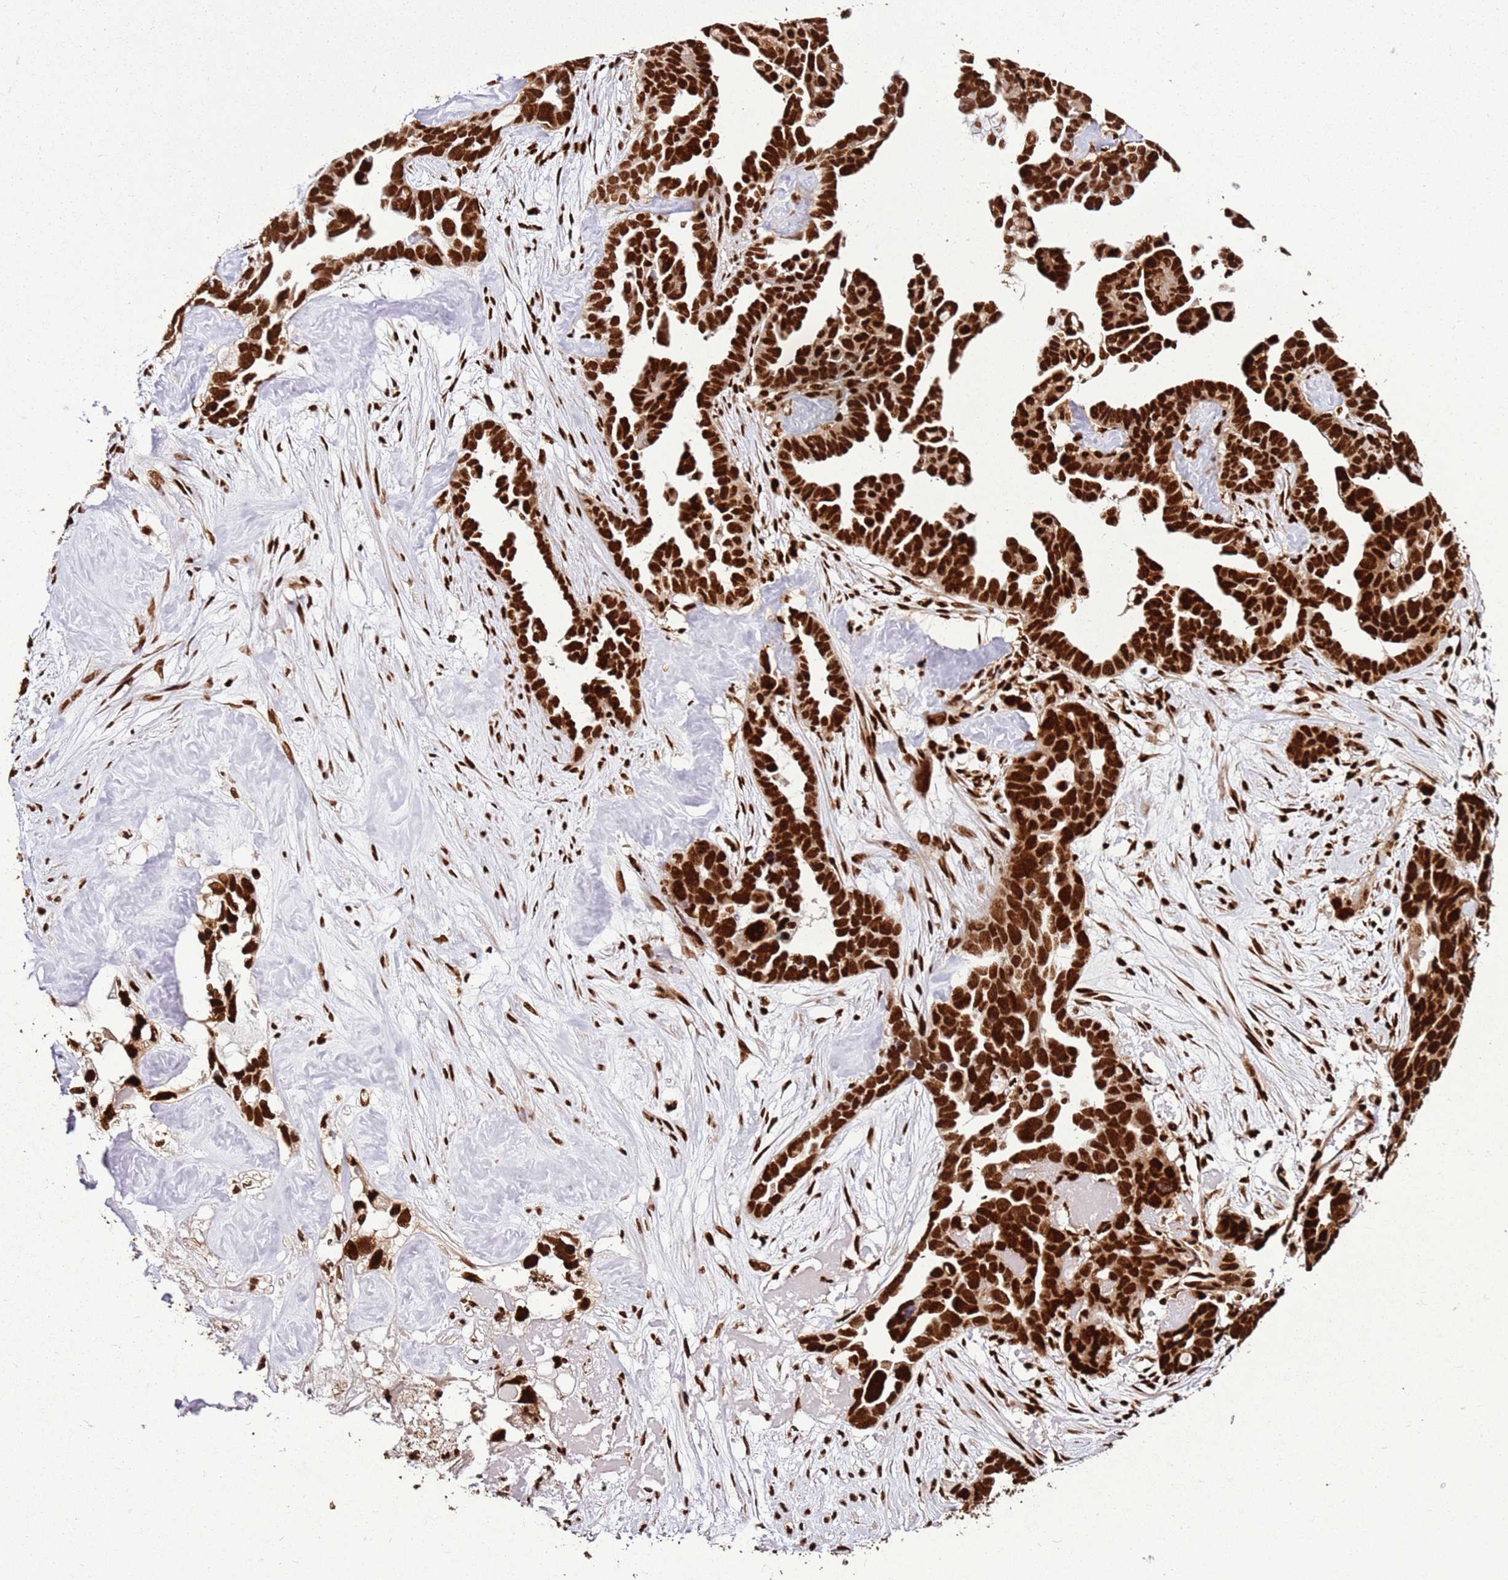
{"staining": {"intensity": "strong", "quantity": ">75%", "location": "nuclear"}, "tissue": "ovarian cancer", "cell_type": "Tumor cells", "image_type": "cancer", "snomed": [{"axis": "morphology", "description": "Cystadenocarcinoma, serous, NOS"}, {"axis": "topography", "description": "Ovary"}], "caption": "Human serous cystadenocarcinoma (ovarian) stained with a brown dye reveals strong nuclear positive expression in about >75% of tumor cells.", "gene": "HNRNPAB", "patient": {"sex": "female", "age": 54}}